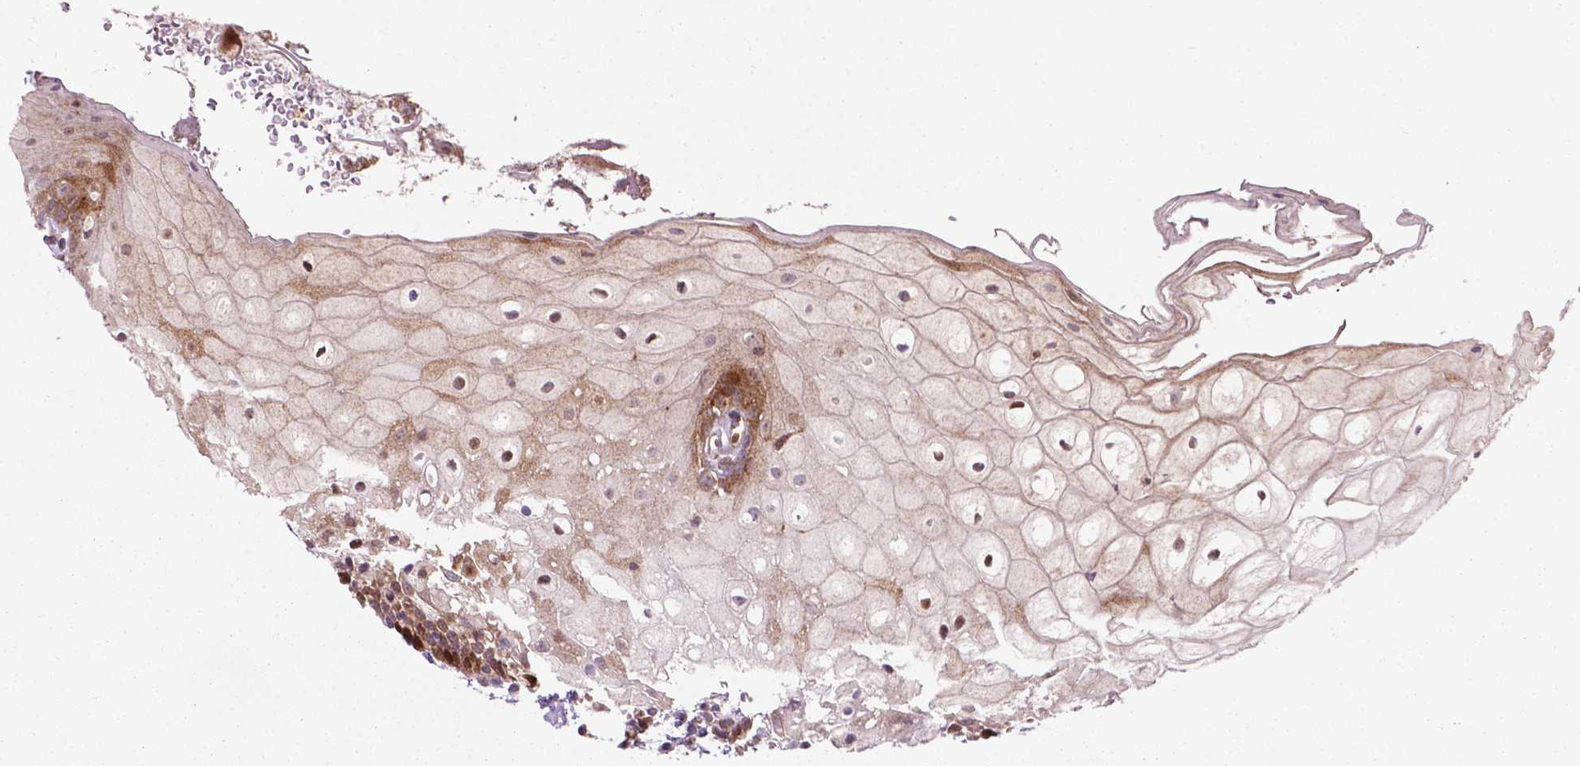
{"staining": {"intensity": "moderate", "quantity": ">75%", "location": "cytoplasmic/membranous,nuclear"}, "tissue": "oral mucosa", "cell_type": "Squamous epithelial cells", "image_type": "normal", "snomed": [{"axis": "morphology", "description": "Normal tissue, NOS"}, {"axis": "morphology", "description": "Squamous cell carcinoma, NOS"}, {"axis": "topography", "description": "Oral tissue"}, {"axis": "topography", "description": "Head-Neck"}], "caption": "Protein expression analysis of unremarkable human oral mucosa reveals moderate cytoplasmic/membranous,nuclear expression in approximately >75% of squamous epithelial cells. The staining was performed using DAB (3,3'-diaminobenzidine) to visualize the protein expression in brown, while the nuclei were stained in blue with hematoxylin (Magnification: 20x).", "gene": "LDHA", "patient": {"sex": "male", "age": 69}}